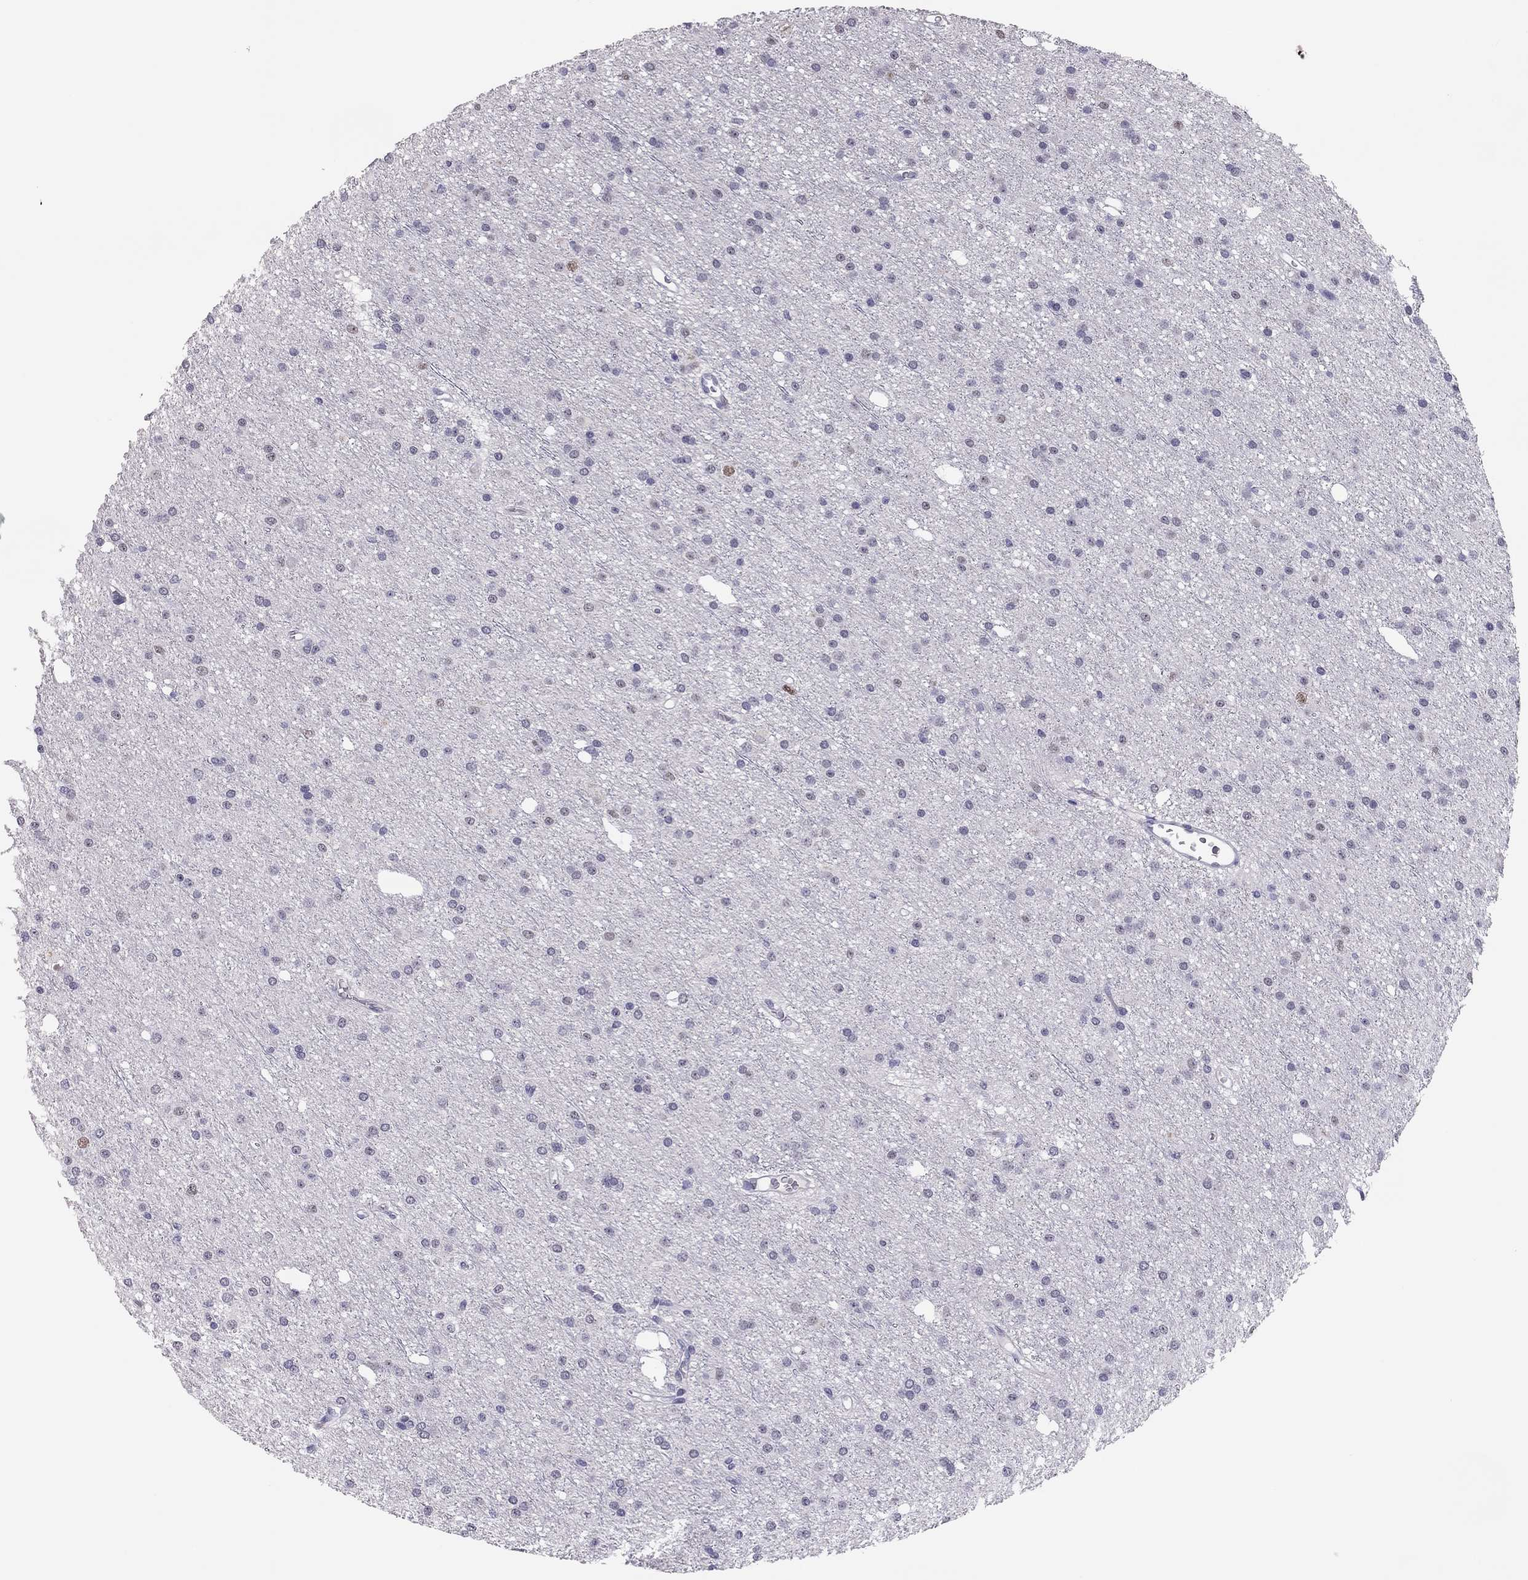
{"staining": {"intensity": "negative", "quantity": "none", "location": "none"}, "tissue": "glioma", "cell_type": "Tumor cells", "image_type": "cancer", "snomed": [{"axis": "morphology", "description": "Glioma, malignant, Low grade"}, {"axis": "topography", "description": "Brain"}], "caption": "The photomicrograph shows no staining of tumor cells in malignant glioma (low-grade). The staining was performed using DAB (3,3'-diaminobenzidine) to visualize the protein expression in brown, while the nuclei were stained in blue with hematoxylin (Magnification: 20x).", "gene": "PHOX2A", "patient": {"sex": "male", "age": 27}}